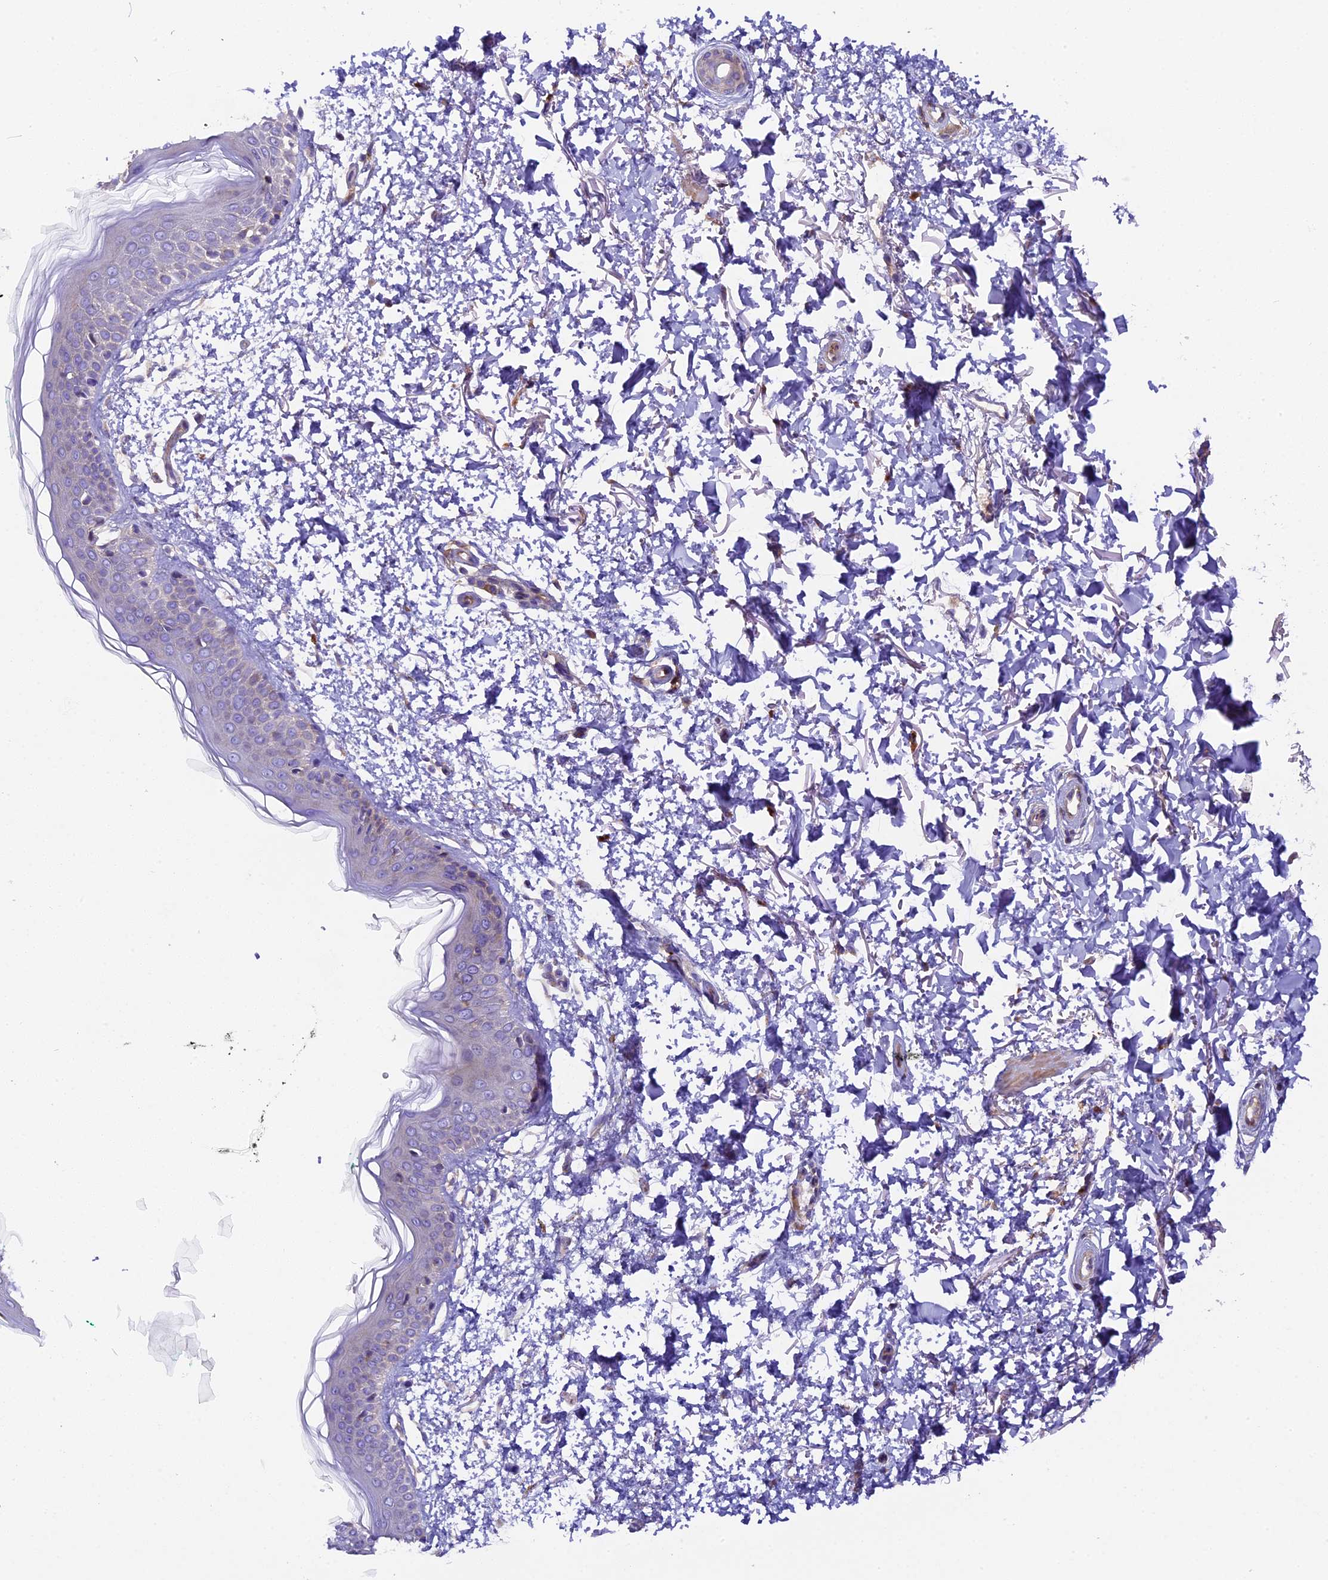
{"staining": {"intensity": "negative", "quantity": "none", "location": "none"}, "tissue": "skin", "cell_type": "Fibroblasts", "image_type": "normal", "snomed": [{"axis": "morphology", "description": "Normal tissue, NOS"}, {"axis": "topography", "description": "Skin"}], "caption": "Histopathology image shows no significant protein positivity in fibroblasts of unremarkable skin. (DAB (3,3'-diaminobenzidine) immunohistochemistry with hematoxylin counter stain).", "gene": "PIGU", "patient": {"sex": "male", "age": 66}}